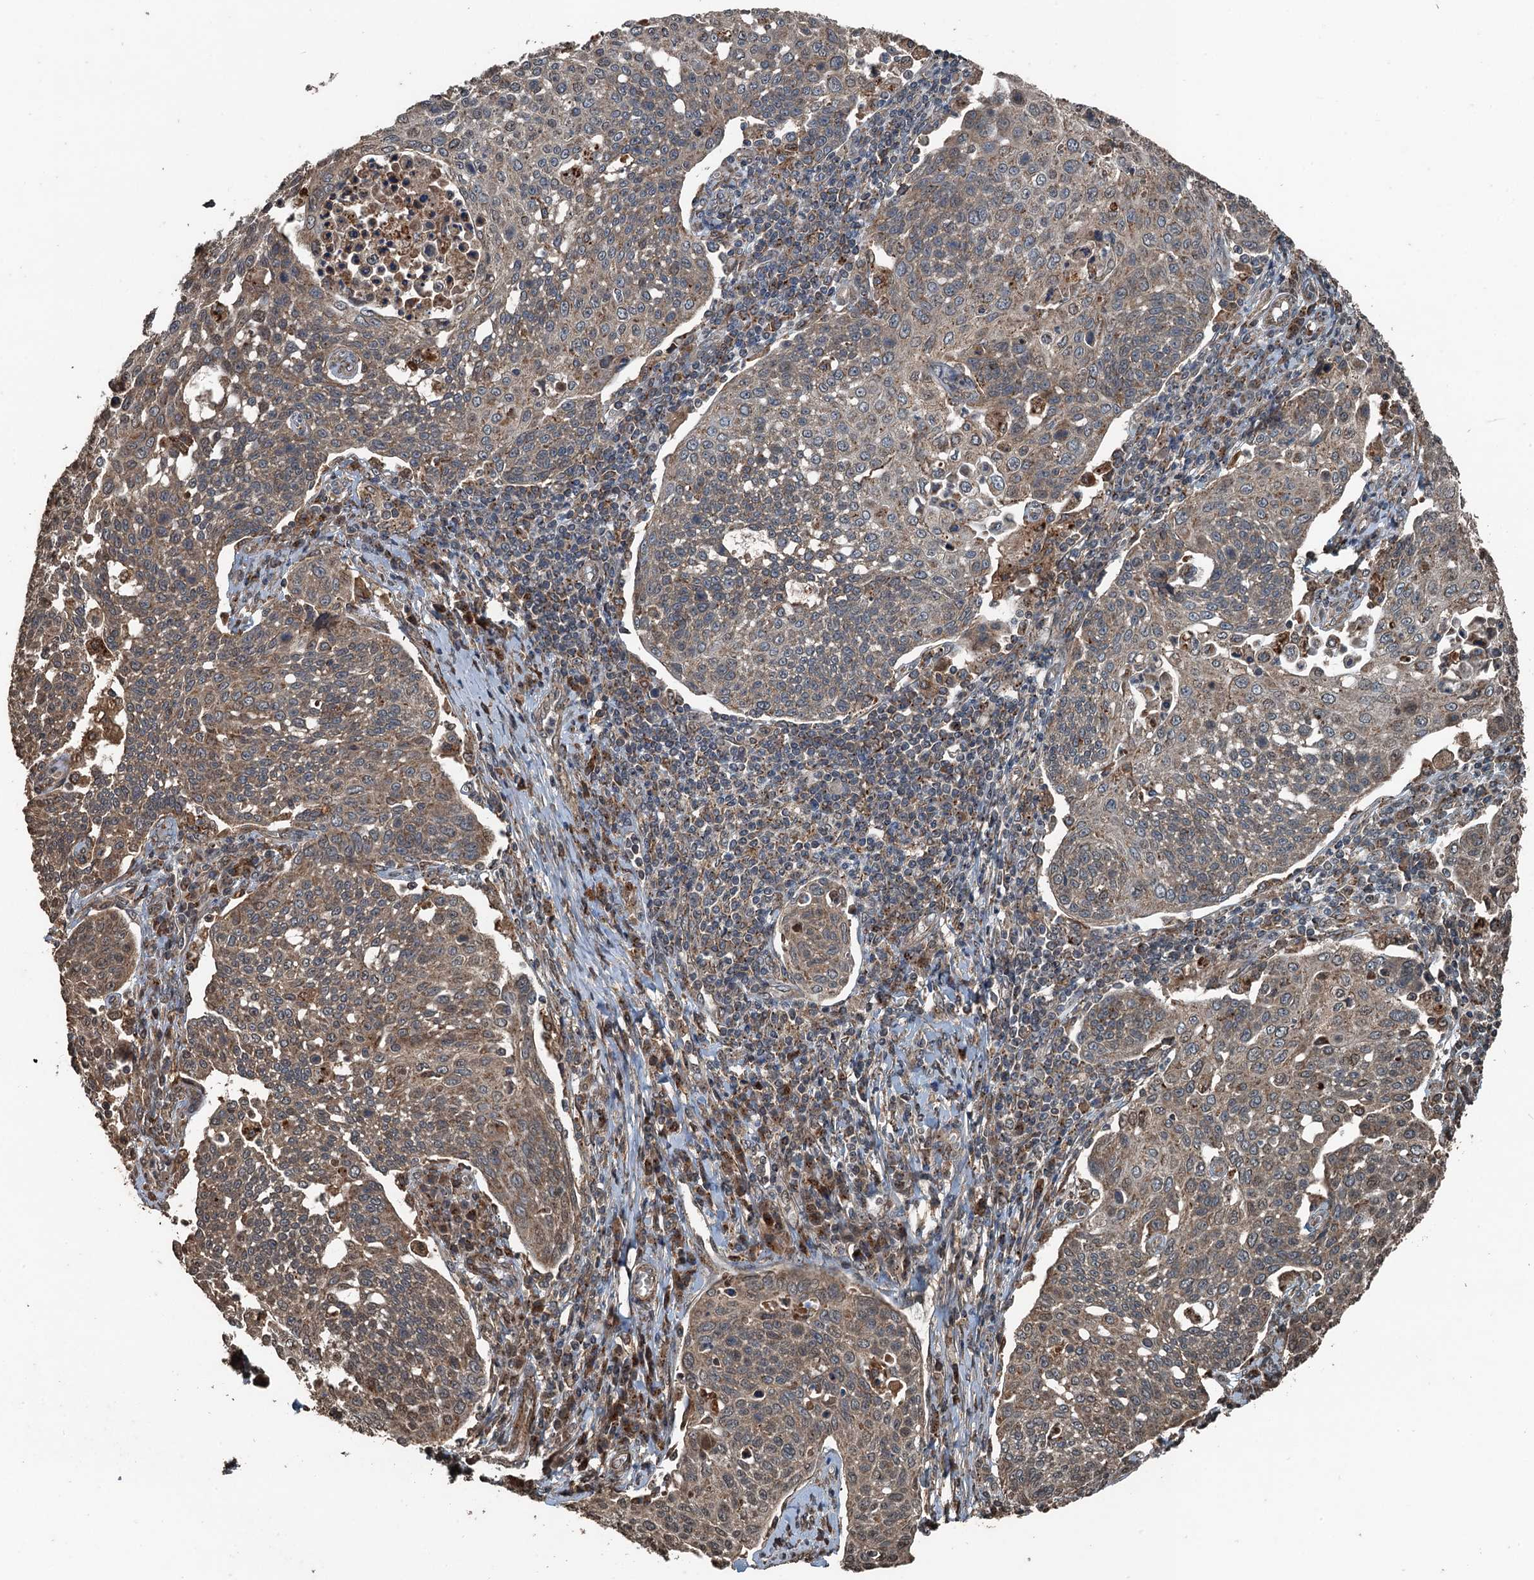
{"staining": {"intensity": "moderate", "quantity": ">75%", "location": "cytoplasmic/membranous"}, "tissue": "cervical cancer", "cell_type": "Tumor cells", "image_type": "cancer", "snomed": [{"axis": "morphology", "description": "Squamous cell carcinoma, NOS"}, {"axis": "topography", "description": "Cervix"}], "caption": "Immunohistochemical staining of human cervical squamous cell carcinoma displays medium levels of moderate cytoplasmic/membranous protein expression in approximately >75% of tumor cells. The staining was performed using DAB (3,3'-diaminobenzidine), with brown indicating positive protein expression. Nuclei are stained blue with hematoxylin.", "gene": "TCTN1", "patient": {"sex": "female", "age": 34}}